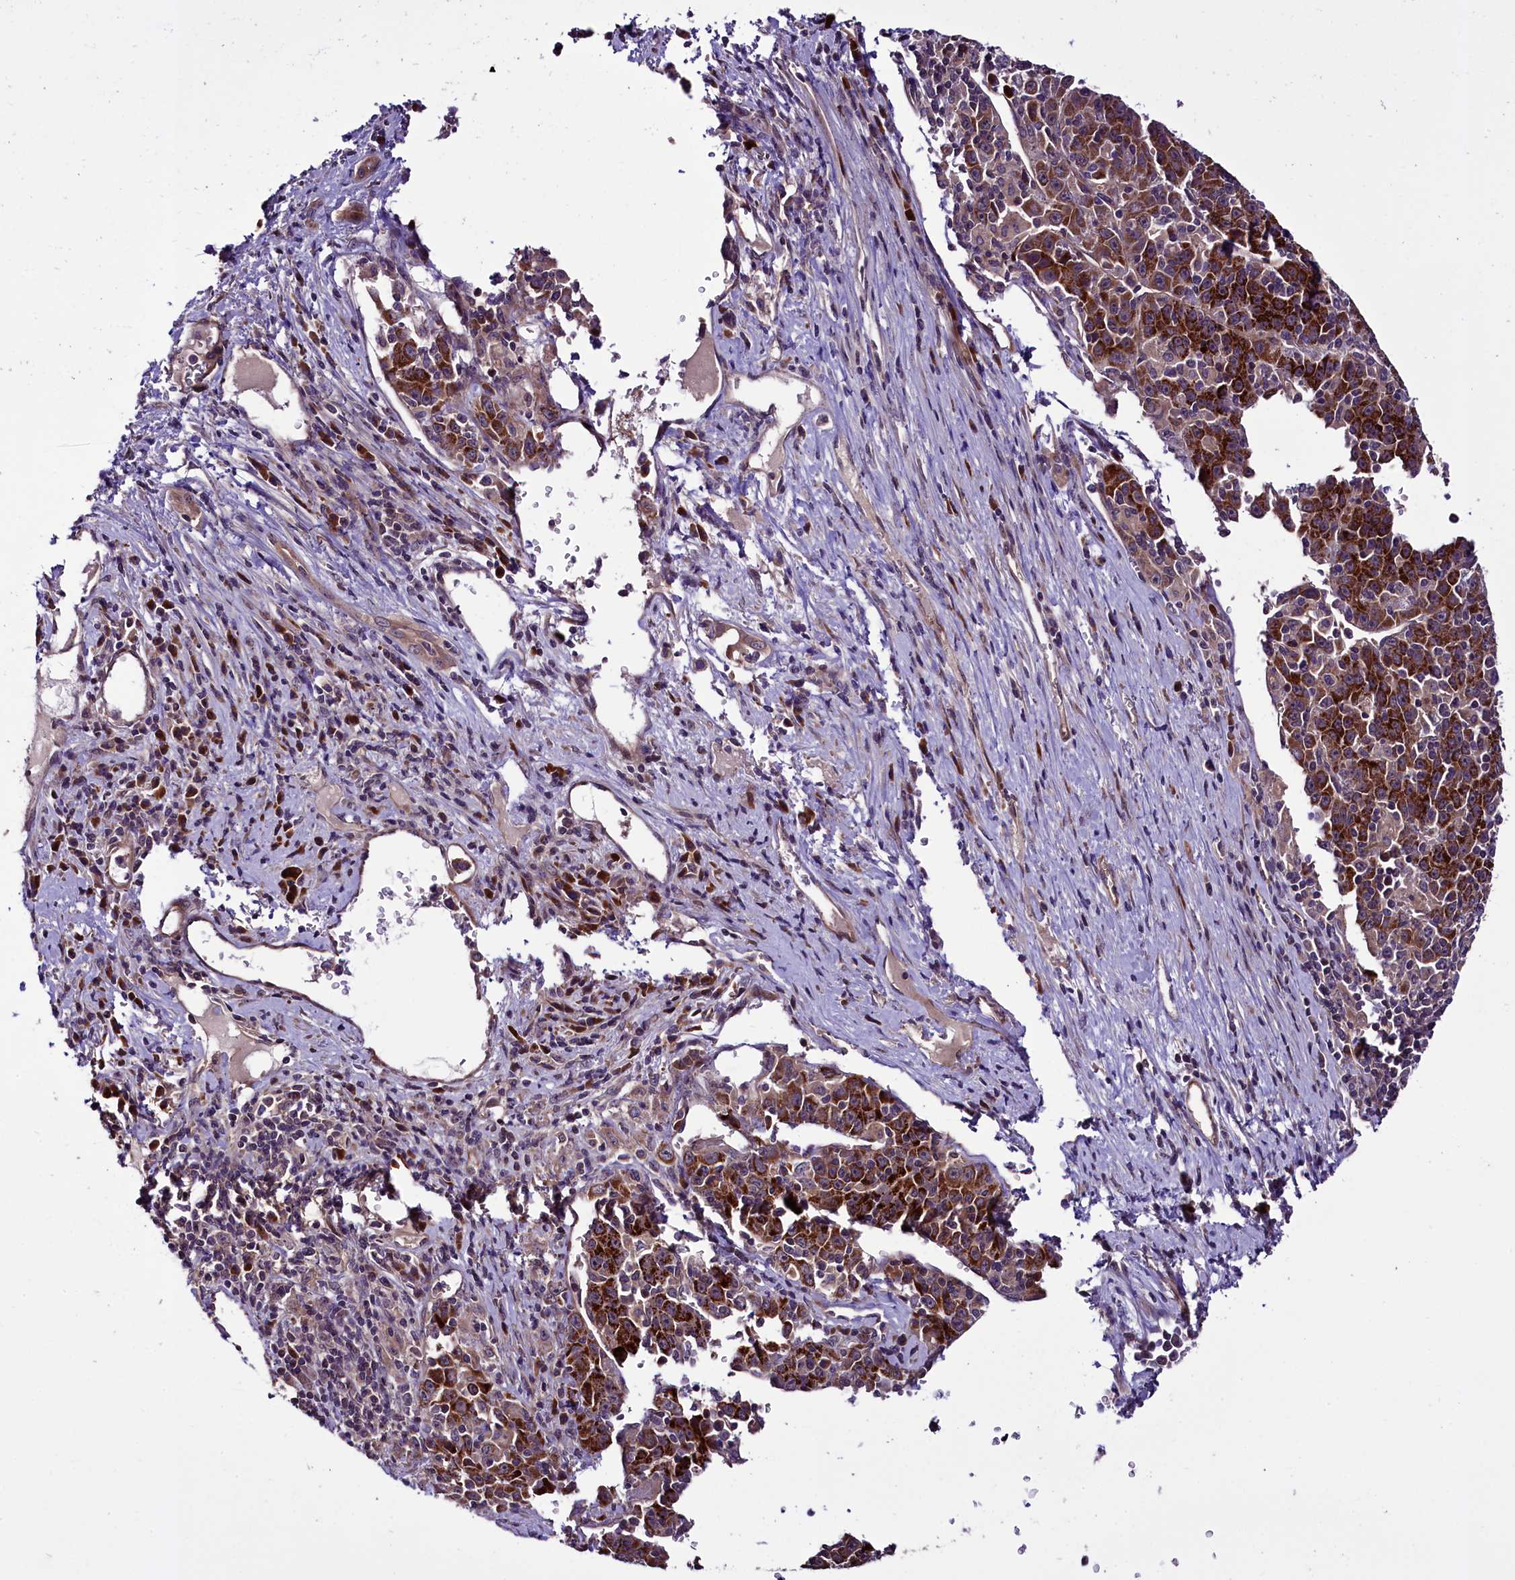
{"staining": {"intensity": "strong", "quantity": "<25%", "location": "cytoplasmic/membranous"}, "tissue": "liver cancer", "cell_type": "Tumor cells", "image_type": "cancer", "snomed": [{"axis": "morphology", "description": "Carcinoma, Hepatocellular, NOS"}, {"axis": "topography", "description": "Liver"}], "caption": "IHC of human hepatocellular carcinoma (liver) displays medium levels of strong cytoplasmic/membranous staining in about <25% of tumor cells.", "gene": "RPUSD2", "patient": {"sex": "female", "age": 53}}